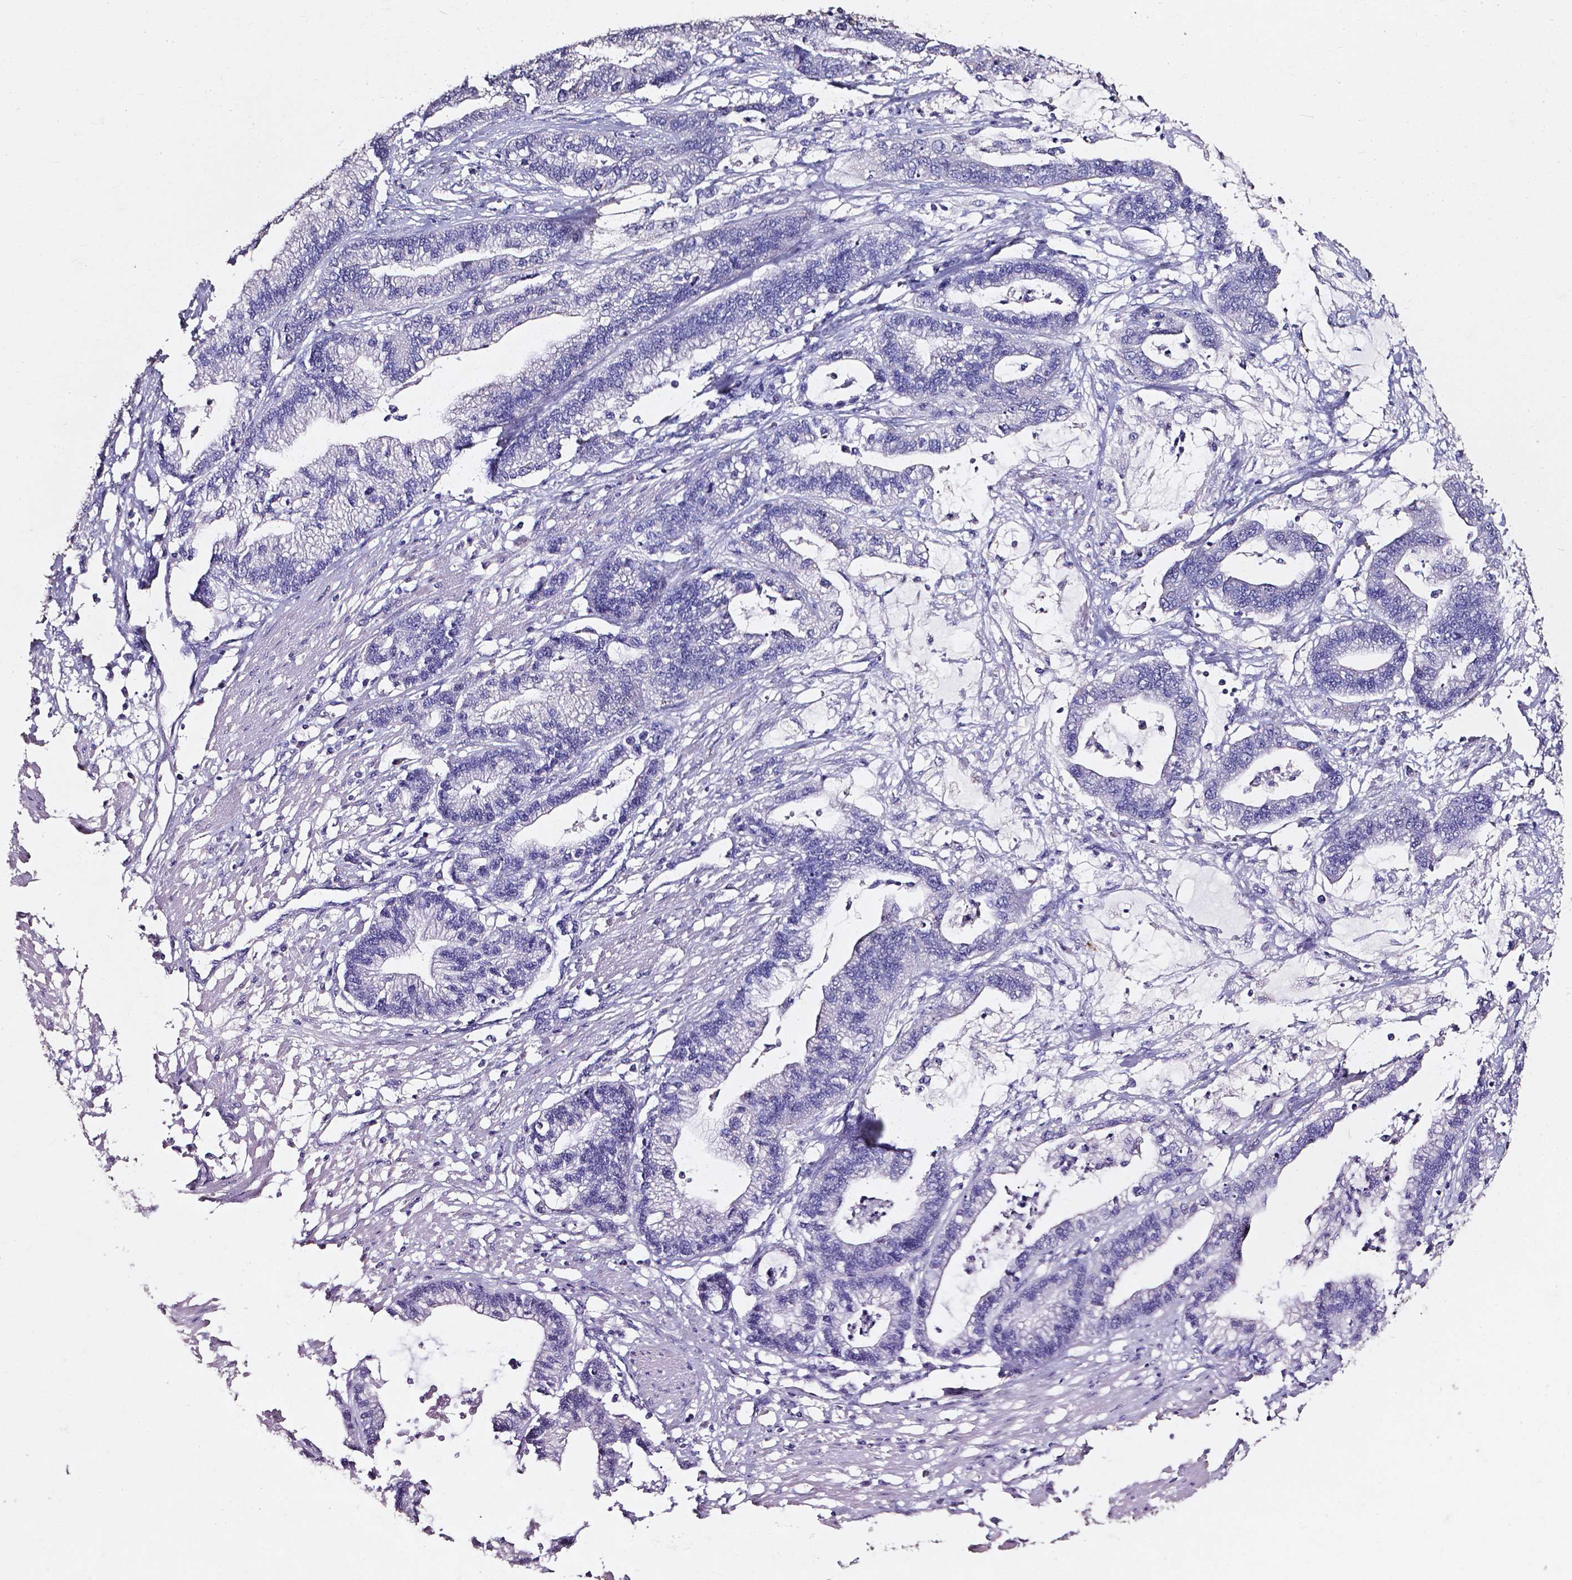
{"staining": {"intensity": "negative", "quantity": "none", "location": "none"}, "tissue": "stomach cancer", "cell_type": "Tumor cells", "image_type": "cancer", "snomed": [{"axis": "morphology", "description": "Adenocarcinoma, NOS"}, {"axis": "topography", "description": "Stomach"}], "caption": "Stomach cancer (adenocarcinoma) was stained to show a protein in brown. There is no significant positivity in tumor cells.", "gene": "AKR1B10", "patient": {"sex": "male", "age": 83}}